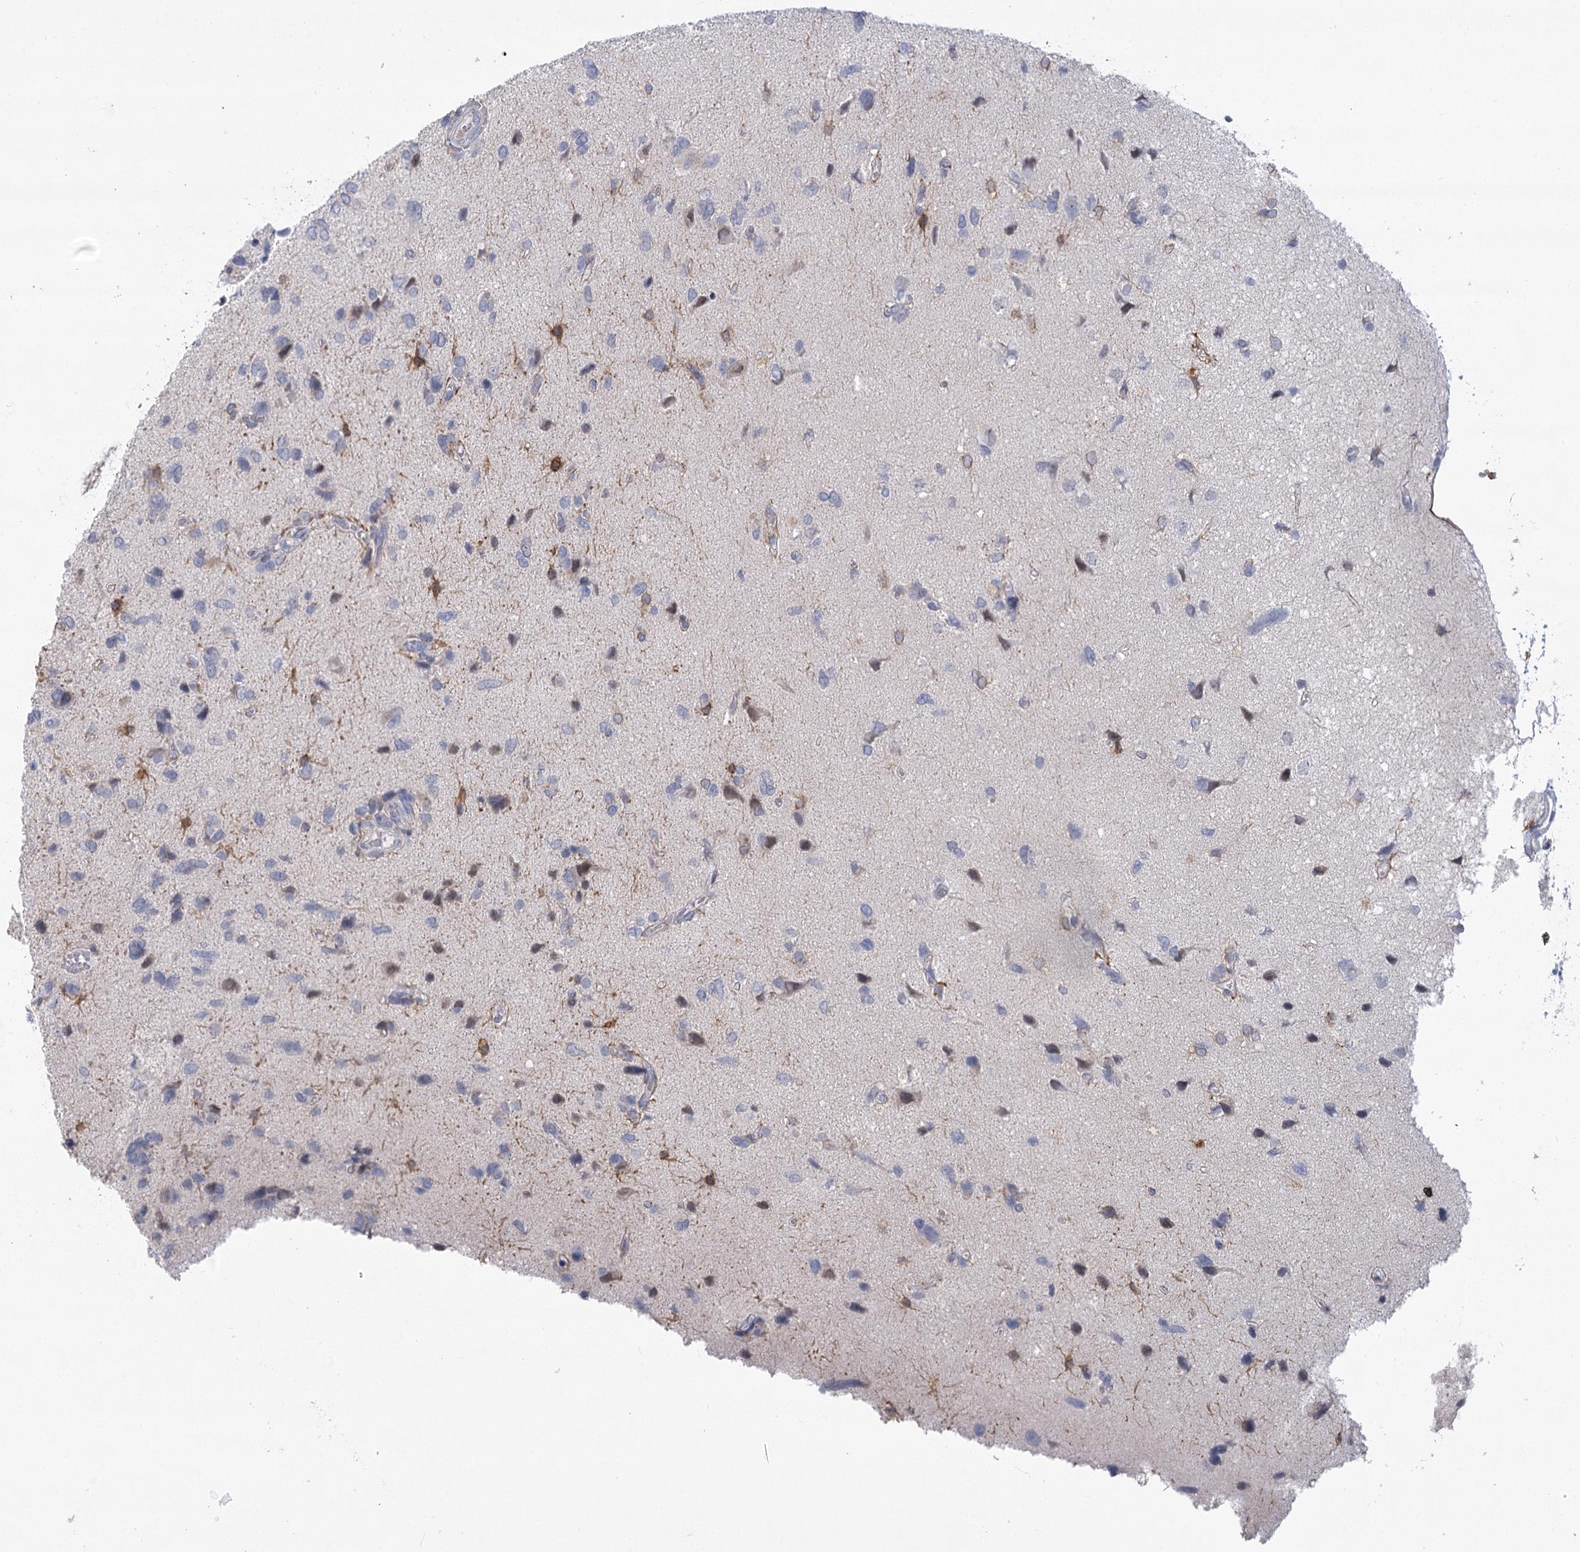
{"staining": {"intensity": "negative", "quantity": "none", "location": "none"}, "tissue": "glioma", "cell_type": "Tumor cells", "image_type": "cancer", "snomed": [{"axis": "morphology", "description": "Glioma, malignant, High grade"}, {"axis": "topography", "description": "Brain"}], "caption": "The micrograph reveals no staining of tumor cells in malignant glioma (high-grade).", "gene": "NCKAP5", "patient": {"sex": "female", "age": 59}}